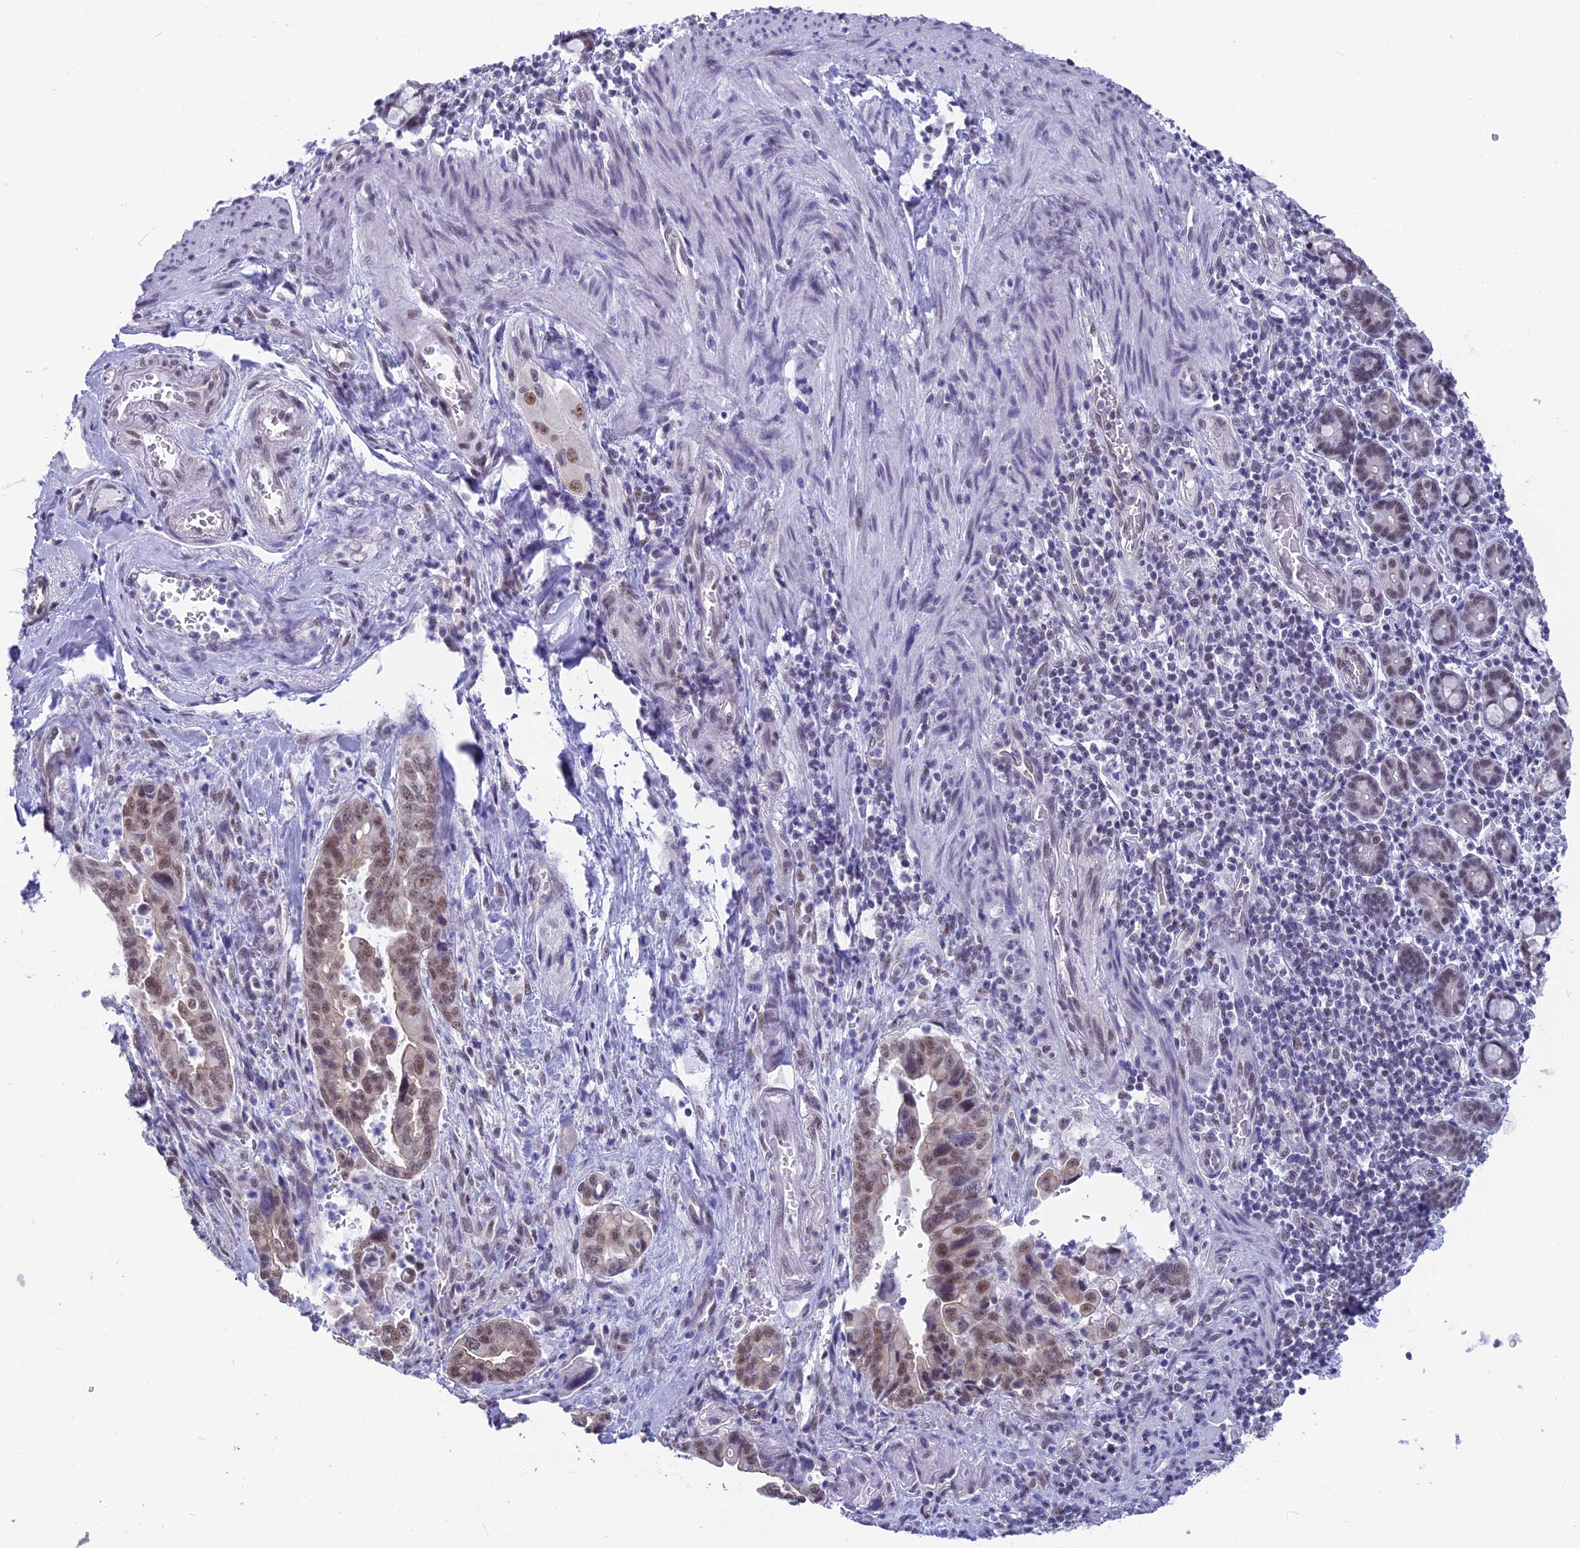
{"staining": {"intensity": "moderate", "quantity": ">75%", "location": "nuclear"}, "tissue": "pancreatic cancer", "cell_type": "Tumor cells", "image_type": "cancer", "snomed": [{"axis": "morphology", "description": "Adenocarcinoma, NOS"}, {"axis": "topography", "description": "Pancreas"}], "caption": "High-magnification brightfield microscopy of adenocarcinoma (pancreatic) stained with DAB (3,3'-diaminobenzidine) (brown) and counterstained with hematoxylin (blue). tumor cells exhibit moderate nuclear positivity is appreciated in about>75% of cells. The staining is performed using DAB brown chromogen to label protein expression. The nuclei are counter-stained blue using hematoxylin.", "gene": "SRSF5", "patient": {"sex": "male", "age": 70}}